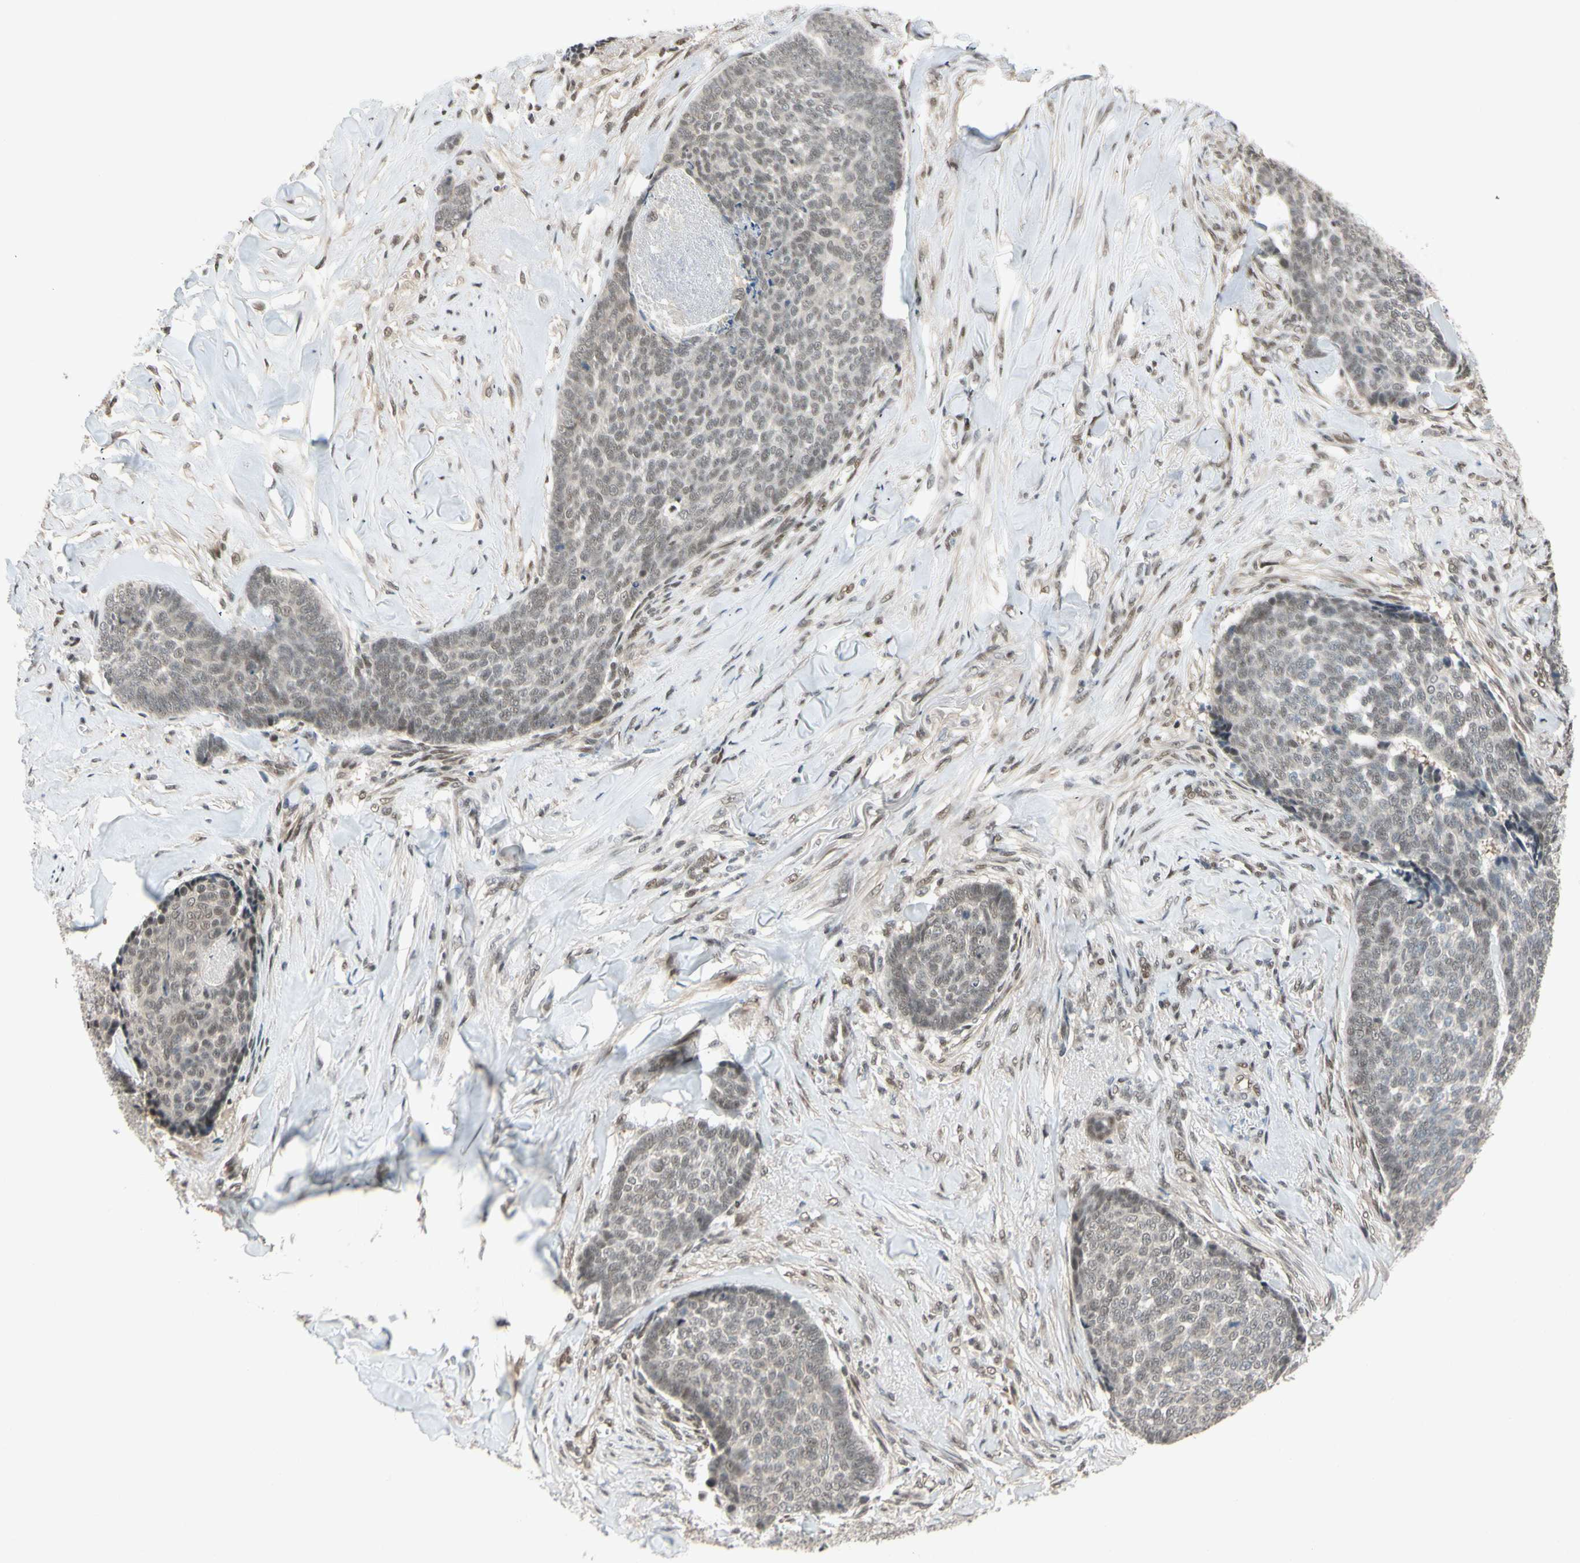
{"staining": {"intensity": "weak", "quantity": "25%-75%", "location": "nuclear"}, "tissue": "skin cancer", "cell_type": "Tumor cells", "image_type": "cancer", "snomed": [{"axis": "morphology", "description": "Basal cell carcinoma"}, {"axis": "topography", "description": "Skin"}], "caption": "Human basal cell carcinoma (skin) stained with a brown dye demonstrates weak nuclear positive positivity in about 25%-75% of tumor cells.", "gene": "TAF4", "patient": {"sex": "male", "age": 84}}